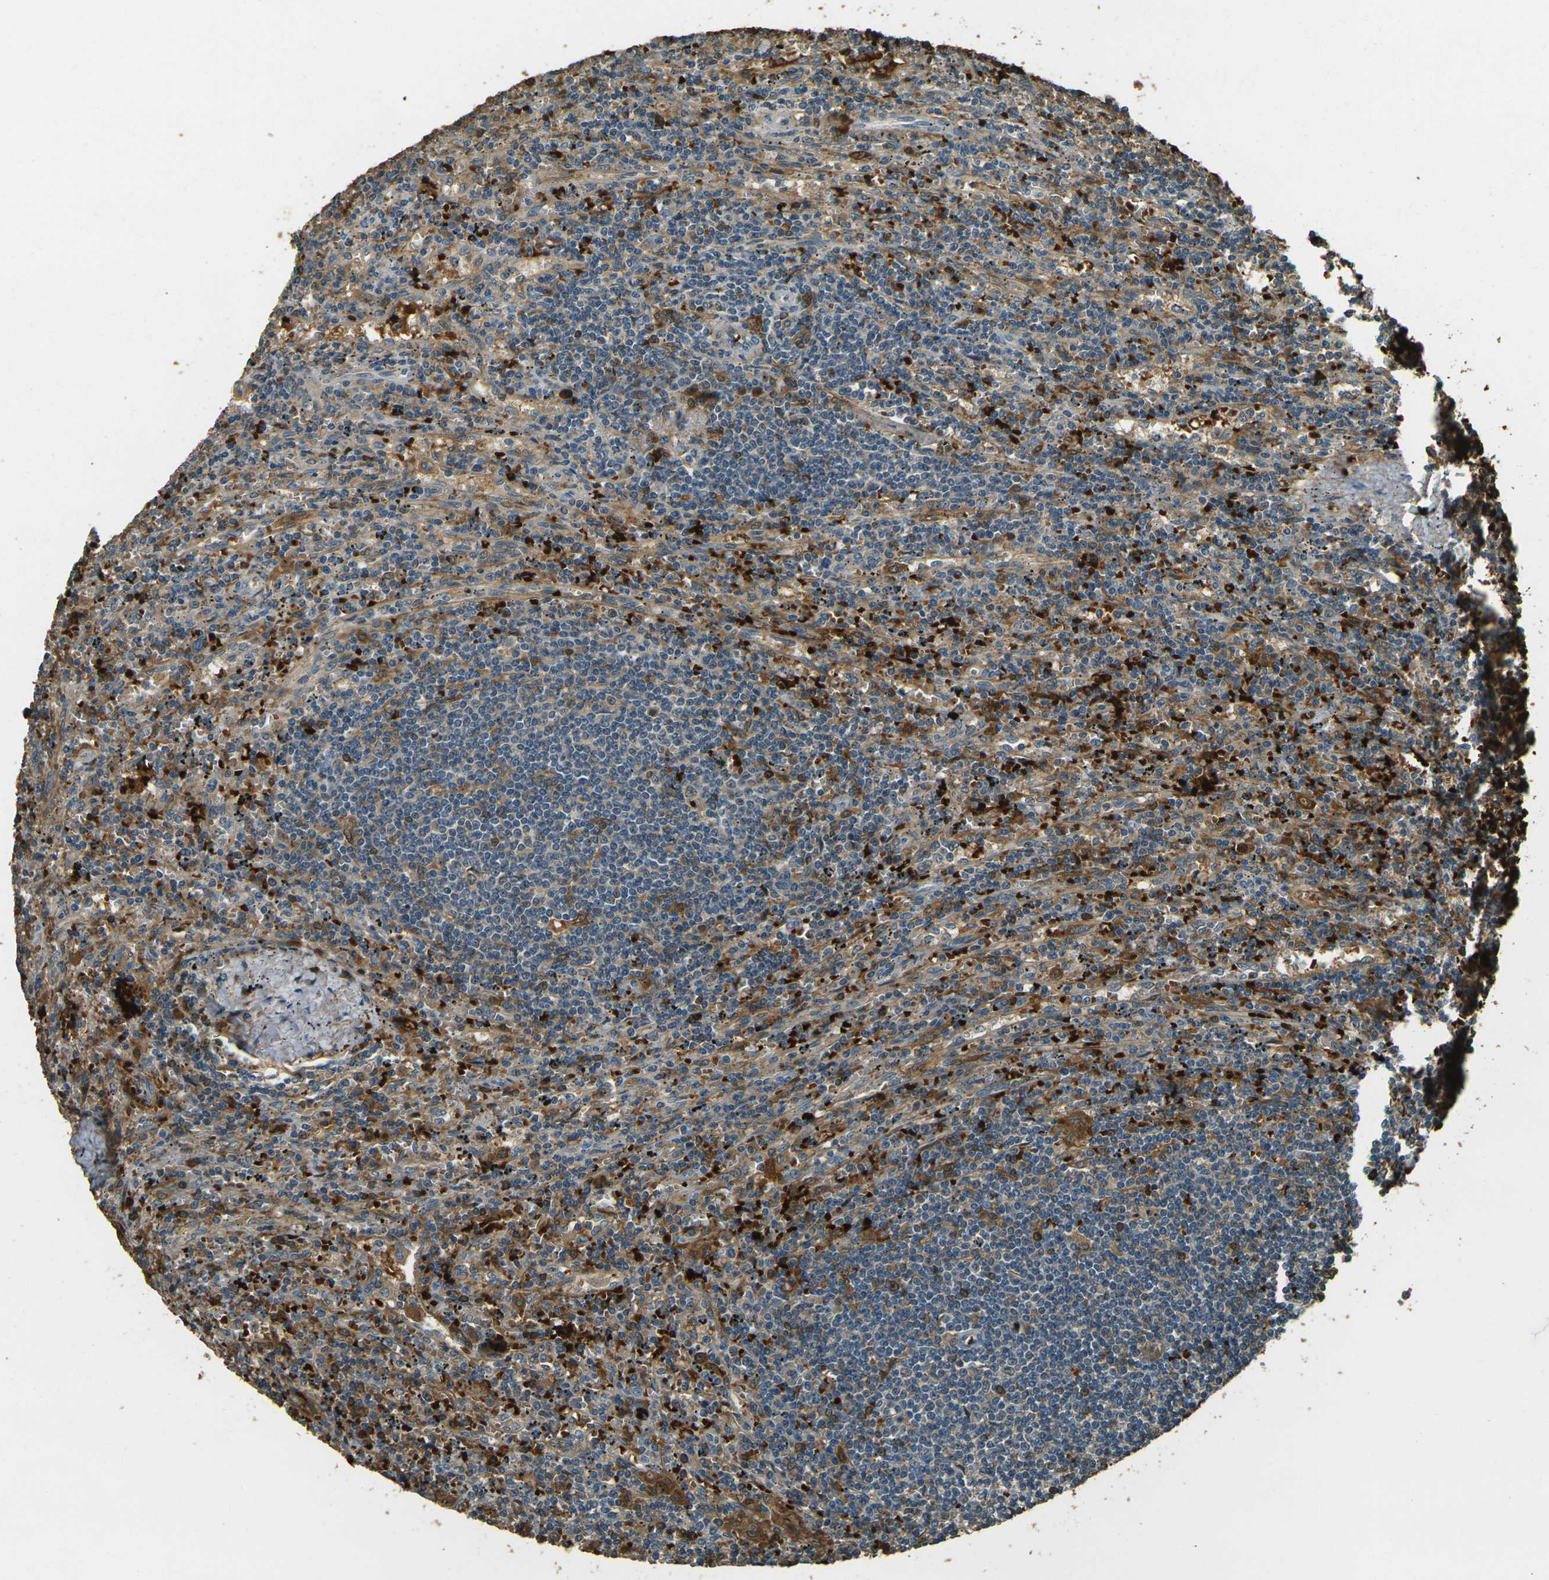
{"staining": {"intensity": "moderate", "quantity": "25%-75%", "location": "cytoplasmic/membranous,nuclear"}, "tissue": "lymphoma", "cell_type": "Tumor cells", "image_type": "cancer", "snomed": [{"axis": "morphology", "description": "Malignant lymphoma, non-Hodgkin's type, Low grade"}, {"axis": "topography", "description": "Spleen"}], "caption": "Protein expression analysis of human lymphoma reveals moderate cytoplasmic/membranous and nuclear expression in approximately 25%-75% of tumor cells.", "gene": "TOR1A", "patient": {"sex": "male", "age": 76}}